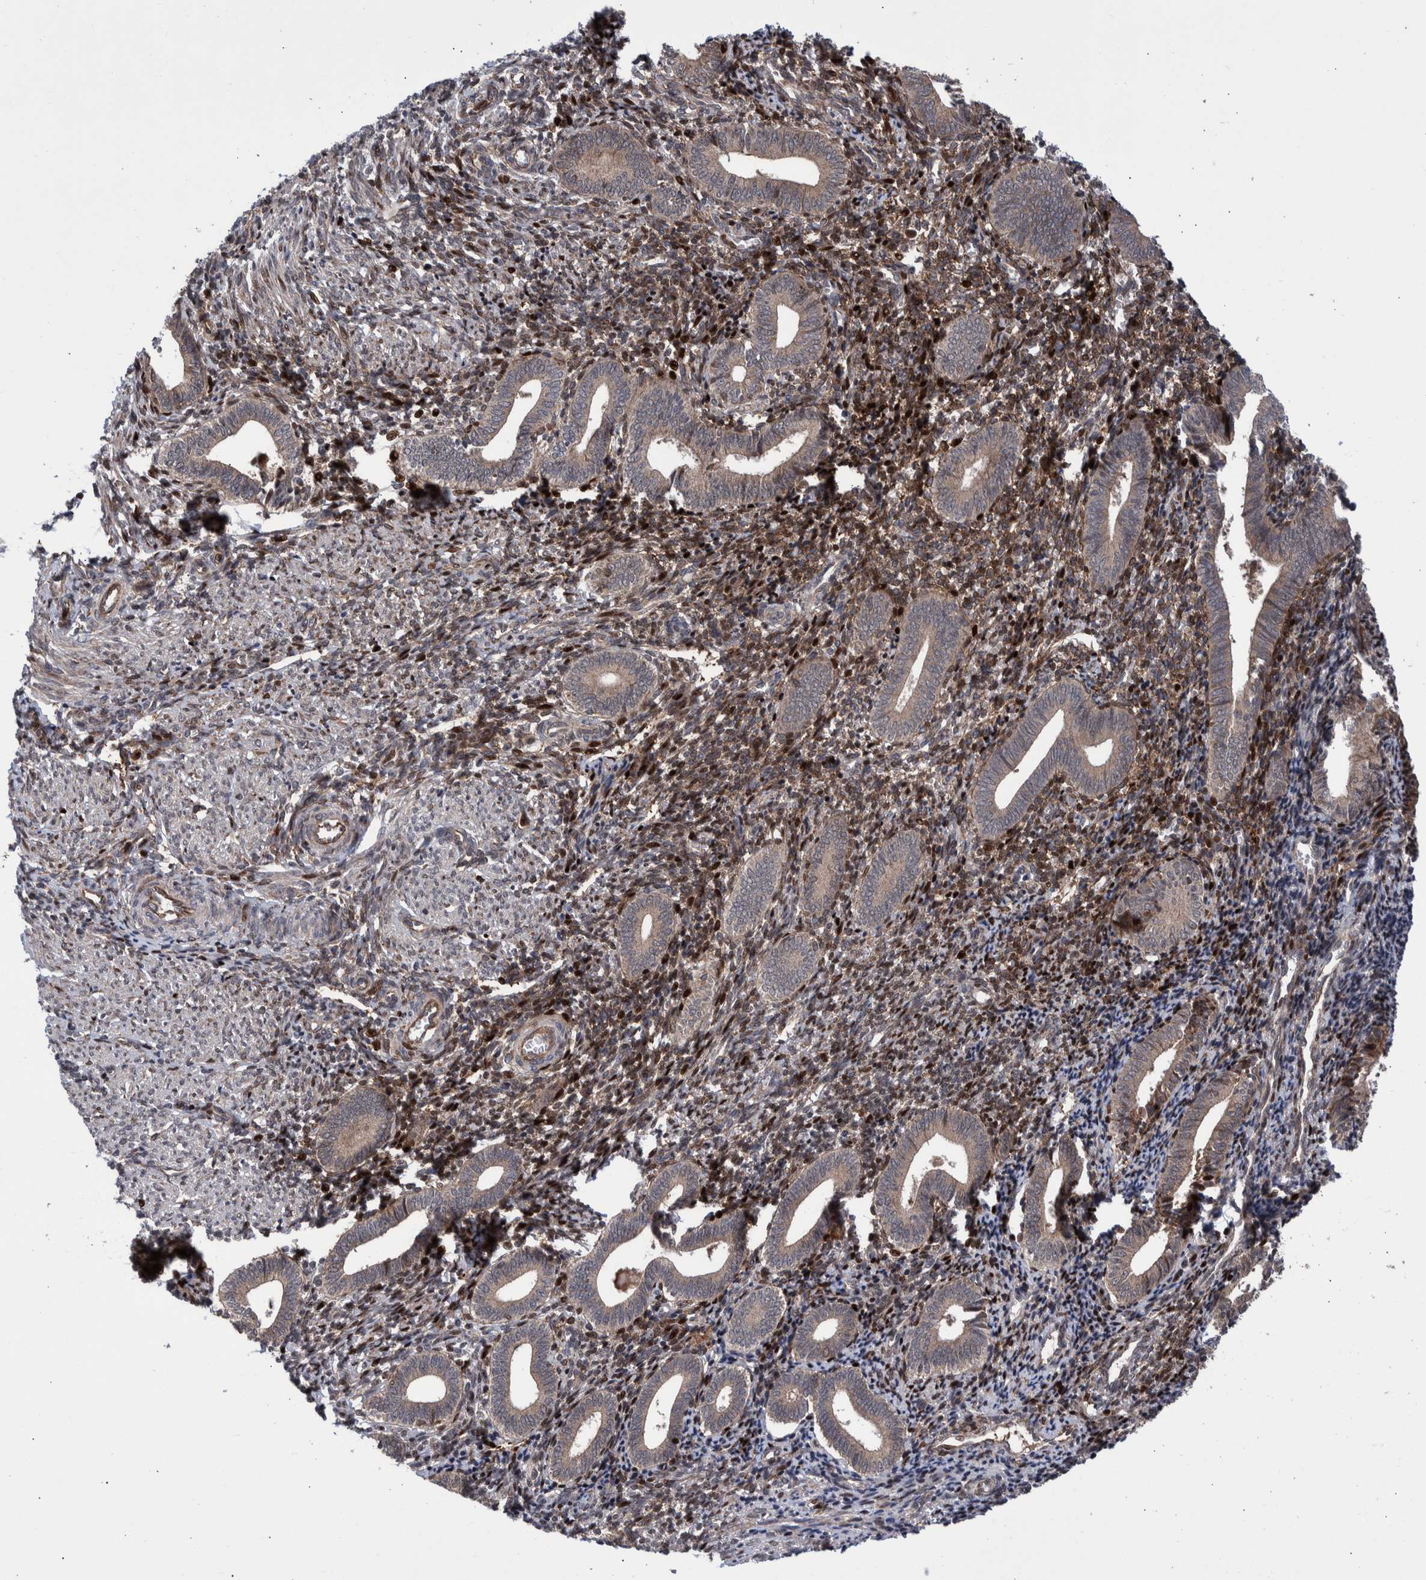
{"staining": {"intensity": "moderate", "quantity": ">75%", "location": "cytoplasmic/membranous,nuclear"}, "tissue": "endometrium", "cell_type": "Cells in endometrial stroma", "image_type": "normal", "snomed": [{"axis": "morphology", "description": "Normal tissue, NOS"}, {"axis": "topography", "description": "Uterus"}, {"axis": "topography", "description": "Endometrium"}], "caption": "Immunohistochemical staining of unremarkable endometrium demonstrates >75% levels of moderate cytoplasmic/membranous,nuclear protein expression in about >75% of cells in endometrial stroma.", "gene": "SHISA6", "patient": {"sex": "female", "age": 33}}